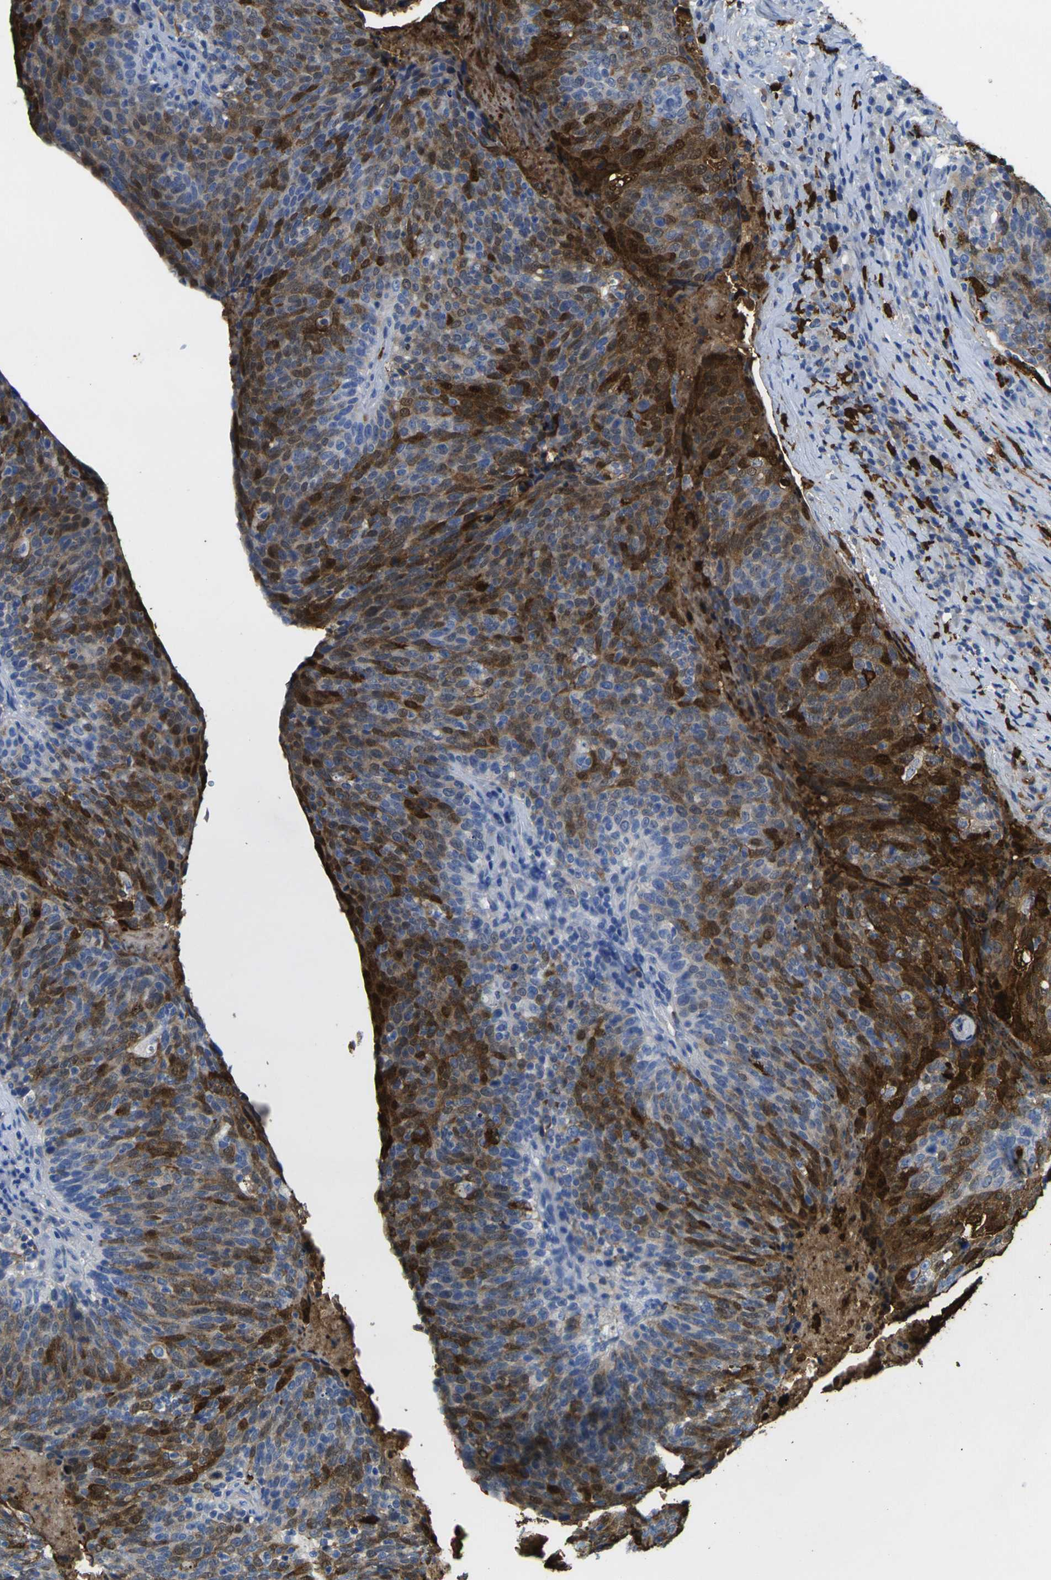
{"staining": {"intensity": "strong", "quantity": "25%-75%", "location": "cytoplasmic/membranous,nuclear"}, "tissue": "head and neck cancer", "cell_type": "Tumor cells", "image_type": "cancer", "snomed": [{"axis": "morphology", "description": "Squamous cell carcinoma, NOS"}, {"axis": "morphology", "description": "Squamous cell carcinoma, metastatic, NOS"}, {"axis": "topography", "description": "Lymph node"}, {"axis": "topography", "description": "Head-Neck"}], "caption": "Human head and neck cancer stained for a protein (brown) shows strong cytoplasmic/membranous and nuclear positive expression in approximately 25%-75% of tumor cells.", "gene": "S100A9", "patient": {"sex": "male", "age": 62}}